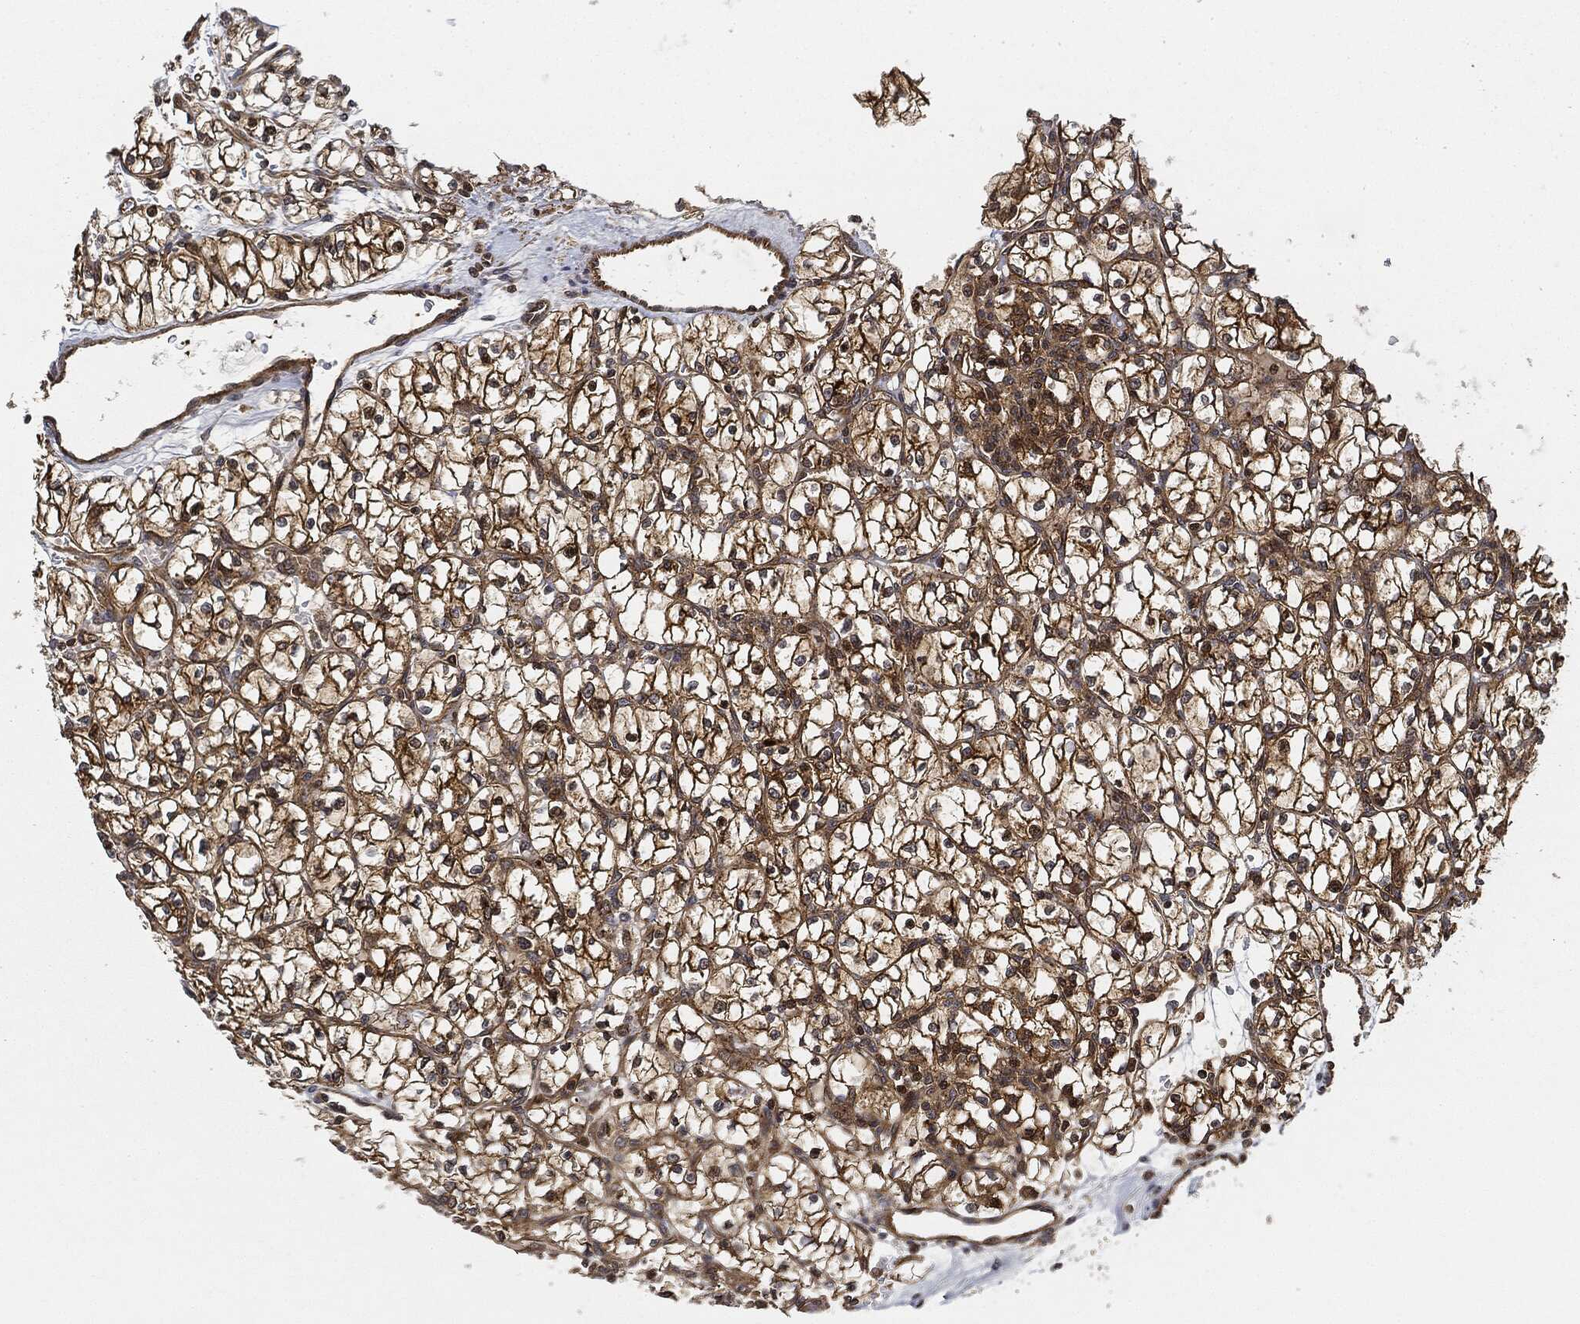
{"staining": {"intensity": "strong", "quantity": "25%-75%", "location": "cytoplasmic/membranous"}, "tissue": "renal cancer", "cell_type": "Tumor cells", "image_type": "cancer", "snomed": [{"axis": "morphology", "description": "Adenocarcinoma, NOS"}, {"axis": "topography", "description": "Kidney"}], "caption": "This is a micrograph of immunohistochemistry staining of renal cancer, which shows strong positivity in the cytoplasmic/membranous of tumor cells.", "gene": "MAP3K3", "patient": {"sex": "female", "age": 64}}